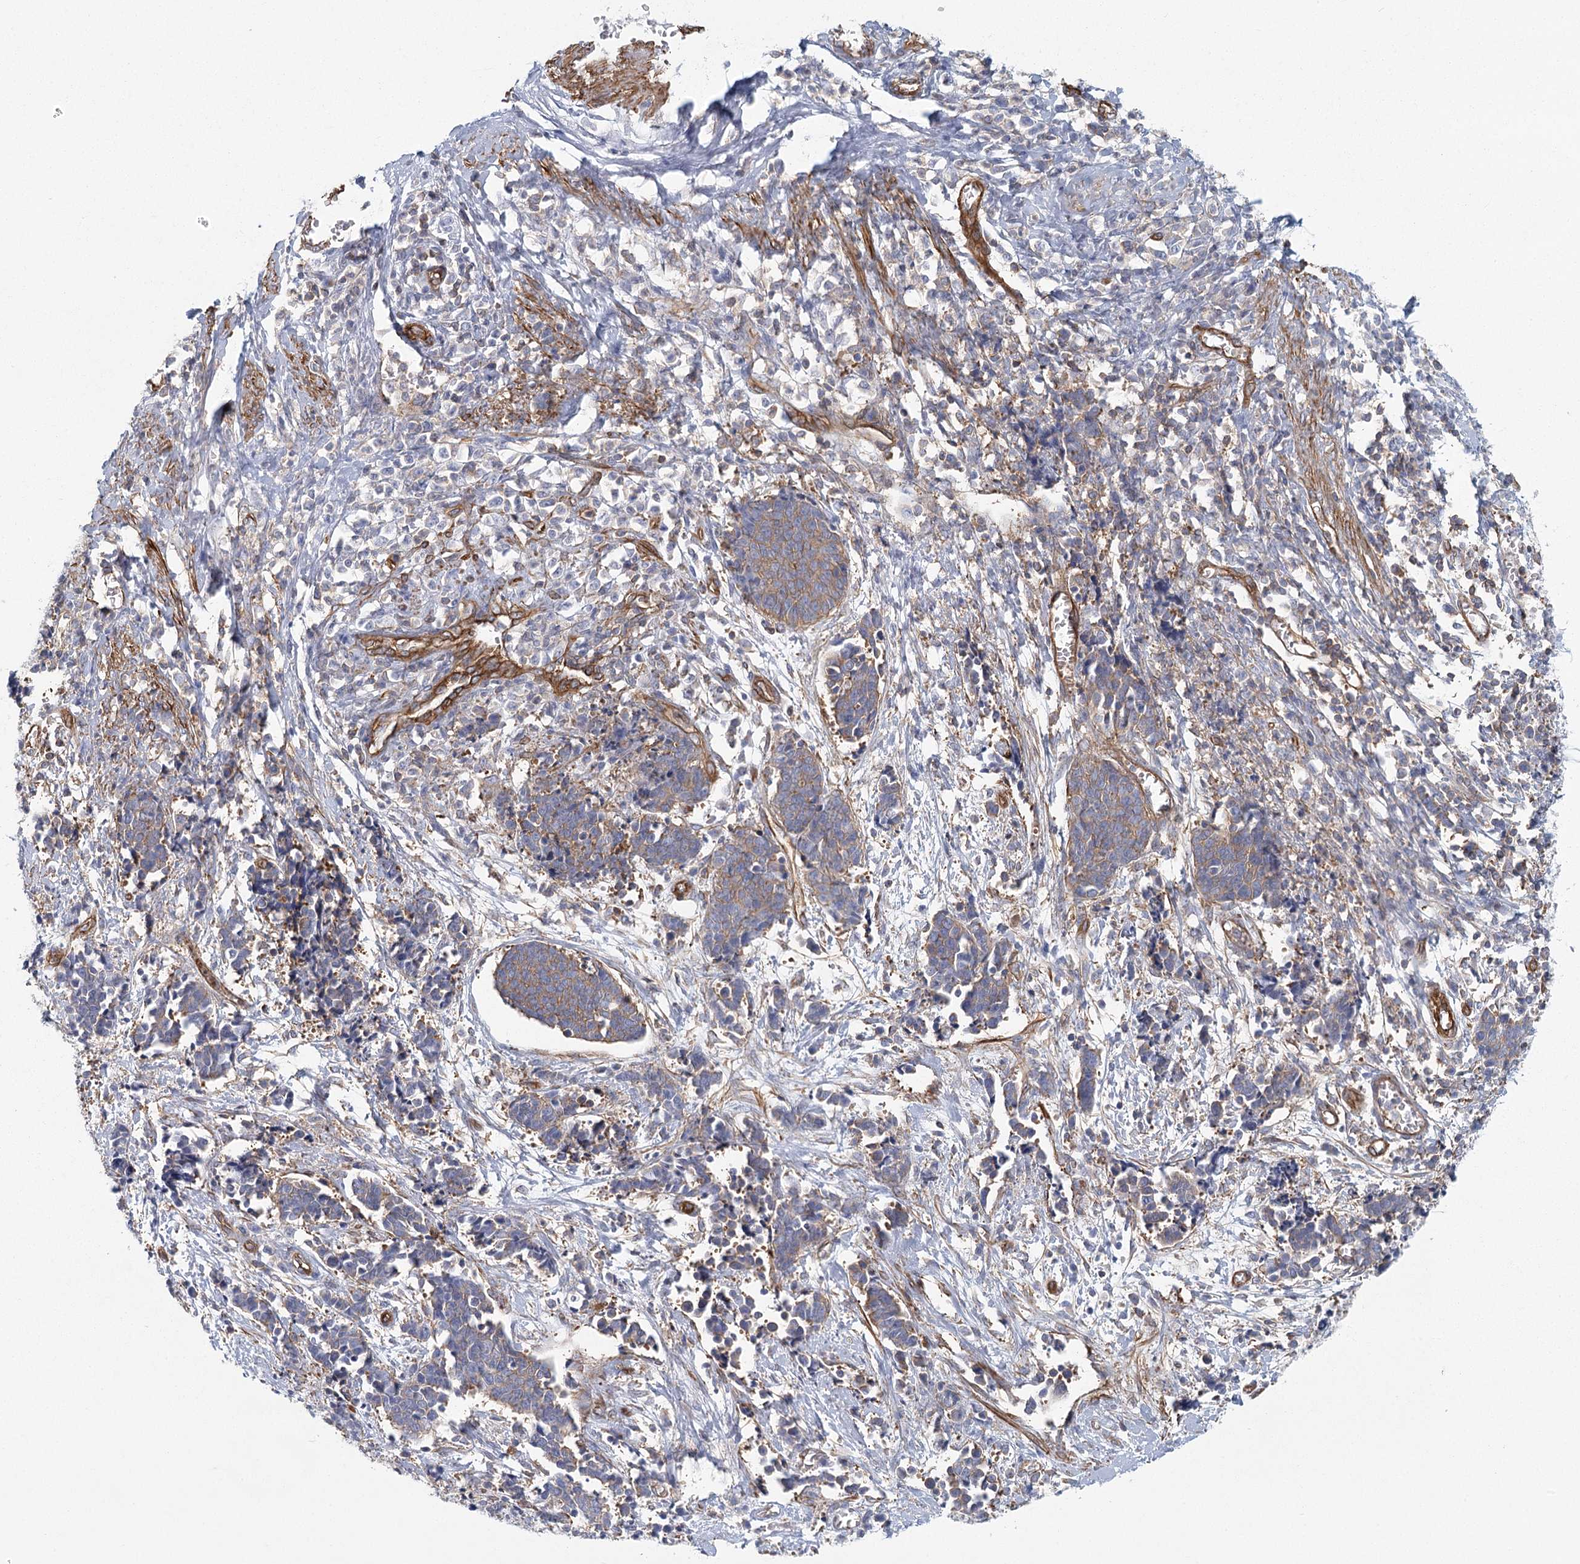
{"staining": {"intensity": "weak", "quantity": ">75%", "location": "cytoplasmic/membranous"}, "tissue": "cervical cancer", "cell_type": "Tumor cells", "image_type": "cancer", "snomed": [{"axis": "morphology", "description": "Squamous cell carcinoma, NOS"}, {"axis": "topography", "description": "Cervix"}], "caption": "About >75% of tumor cells in cervical squamous cell carcinoma display weak cytoplasmic/membranous protein expression as visualized by brown immunohistochemical staining.", "gene": "IFT46", "patient": {"sex": "female", "age": 35}}